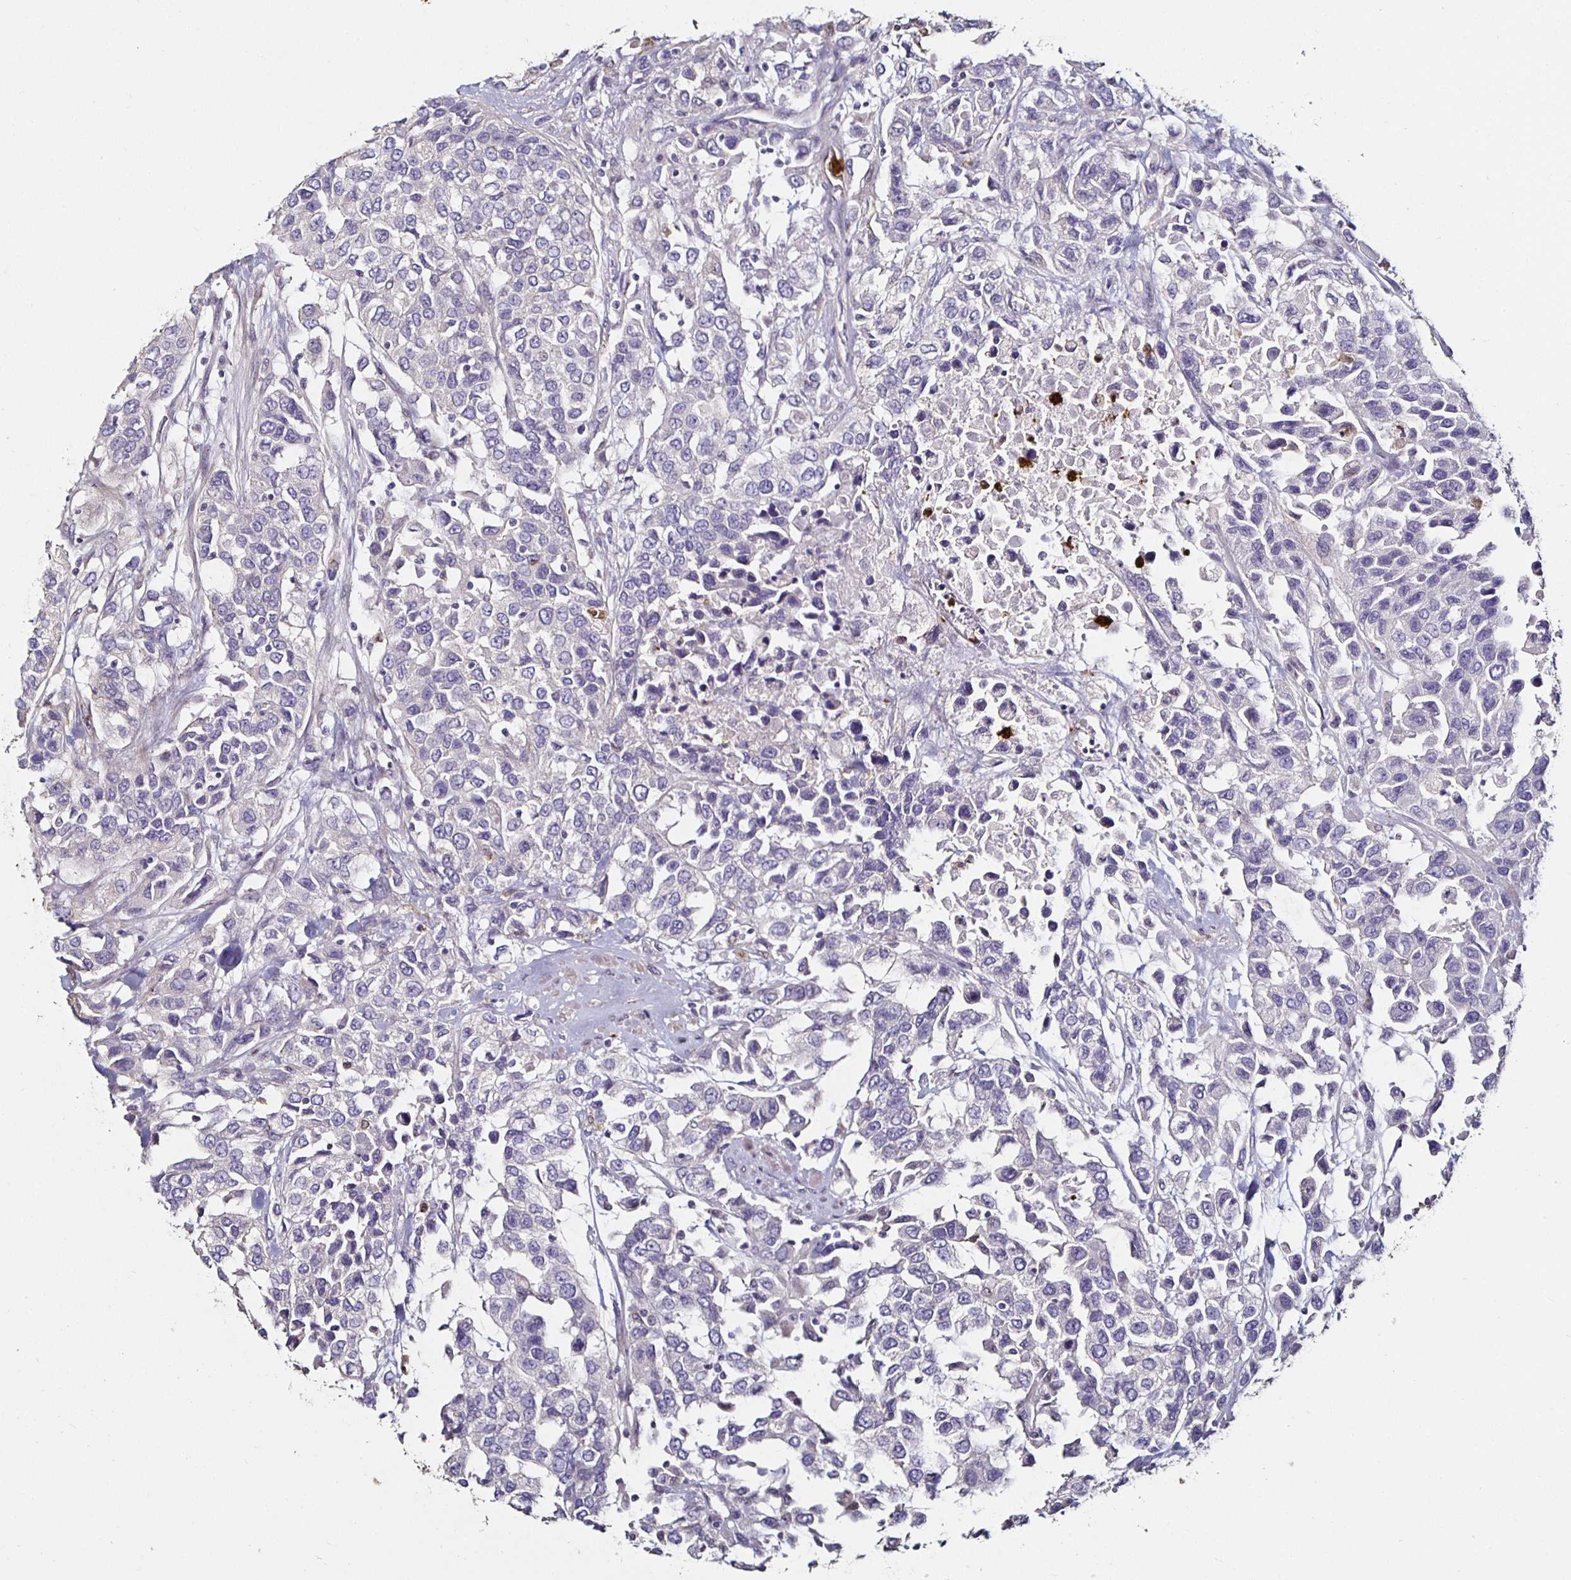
{"staining": {"intensity": "negative", "quantity": "none", "location": "none"}, "tissue": "urothelial cancer", "cell_type": "Tumor cells", "image_type": "cancer", "snomed": [{"axis": "morphology", "description": "Urothelial carcinoma, High grade"}, {"axis": "topography", "description": "Urinary bladder"}], "caption": "High-grade urothelial carcinoma was stained to show a protein in brown. There is no significant staining in tumor cells.", "gene": "TLR4", "patient": {"sex": "female", "age": 80}}